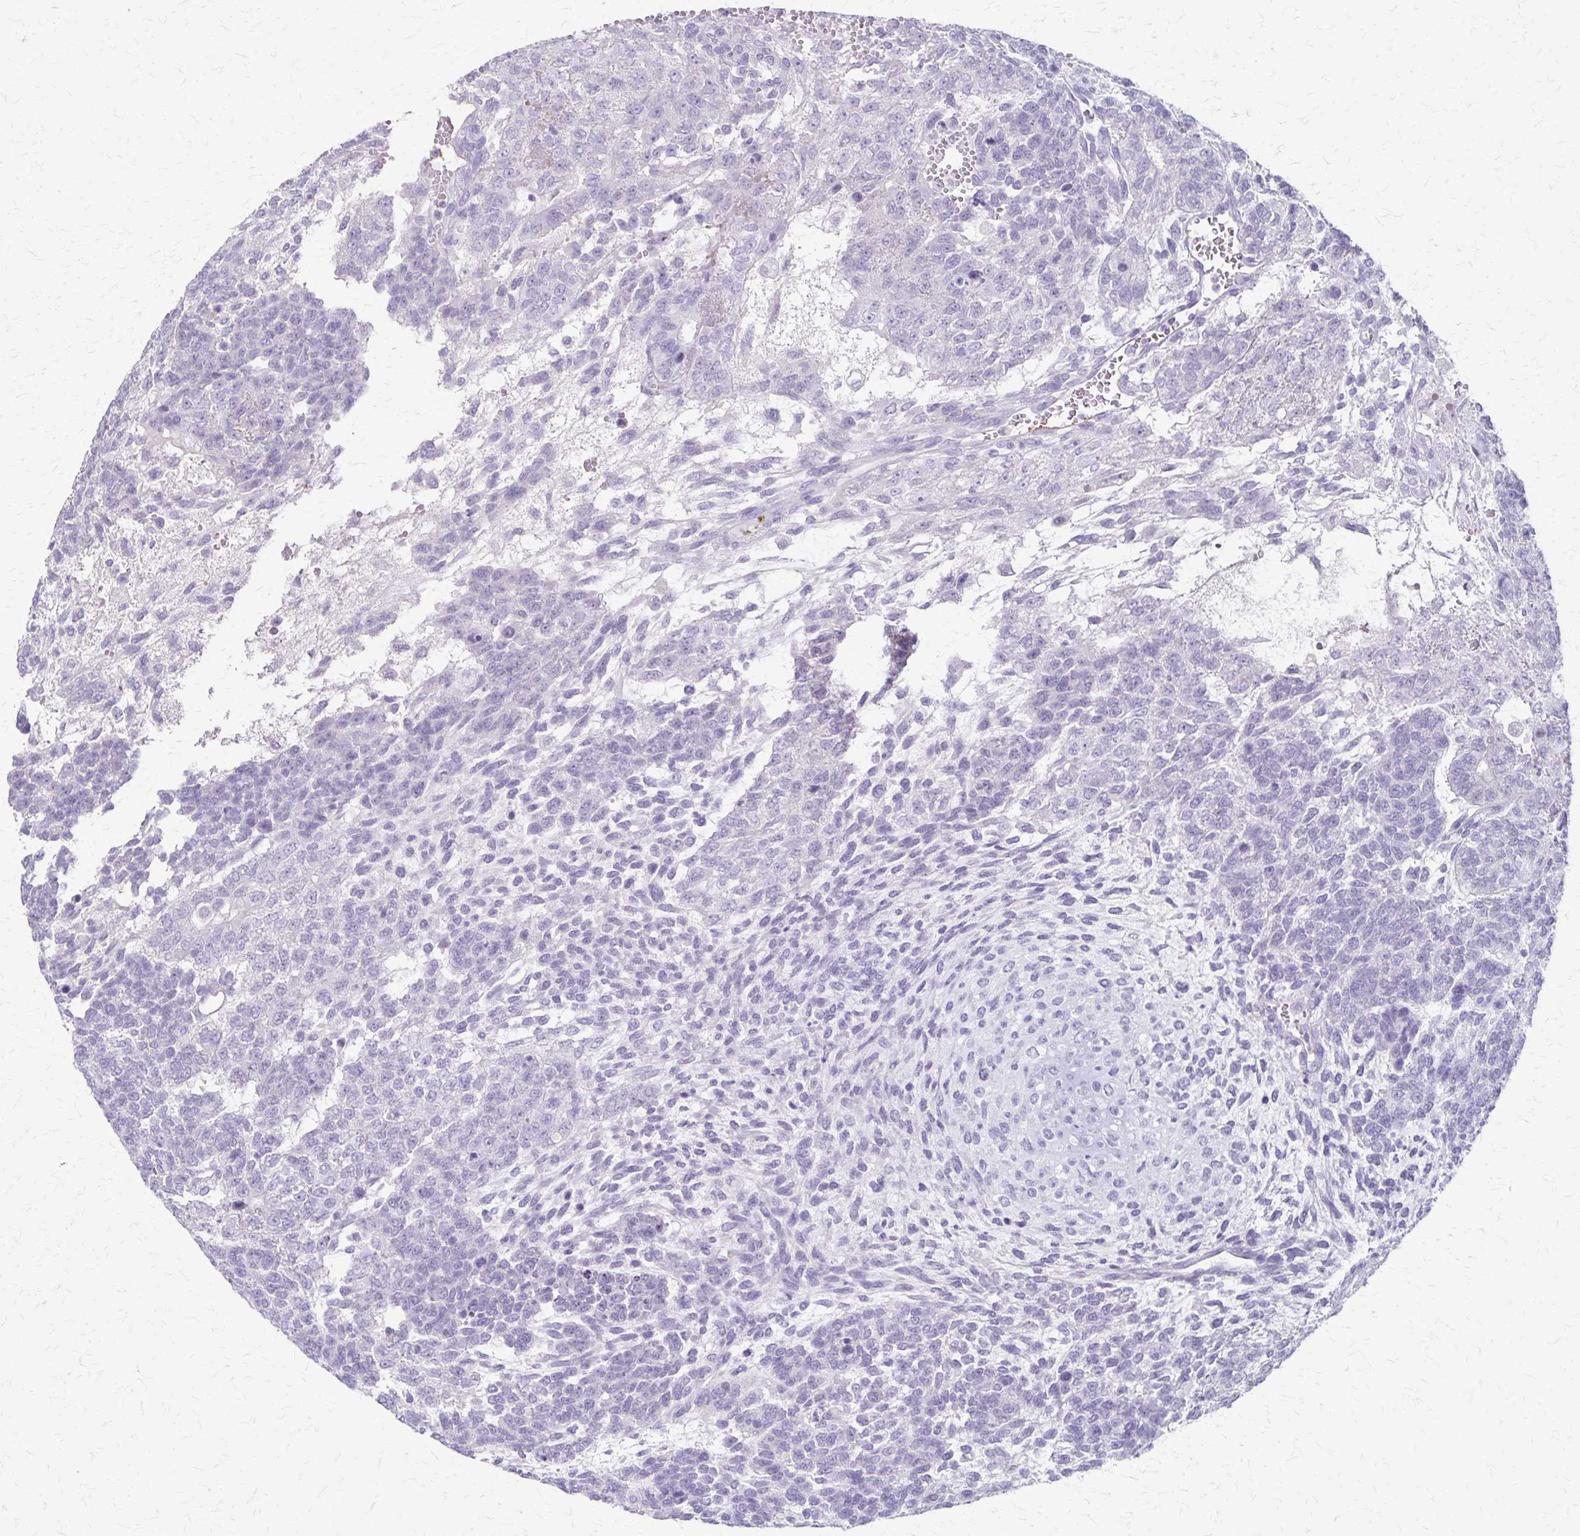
{"staining": {"intensity": "negative", "quantity": "none", "location": "none"}, "tissue": "testis cancer", "cell_type": "Tumor cells", "image_type": "cancer", "snomed": [{"axis": "morphology", "description": "Normal tissue, NOS"}, {"axis": "morphology", "description": "Carcinoma, Embryonal, NOS"}, {"axis": "topography", "description": "Testis"}, {"axis": "topography", "description": "Epididymis"}], "caption": "Immunohistochemical staining of human testis cancer exhibits no significant staining in tumor cells.", "gene": "RASL10B", "patient": {"sex": "male", "age": 23}}